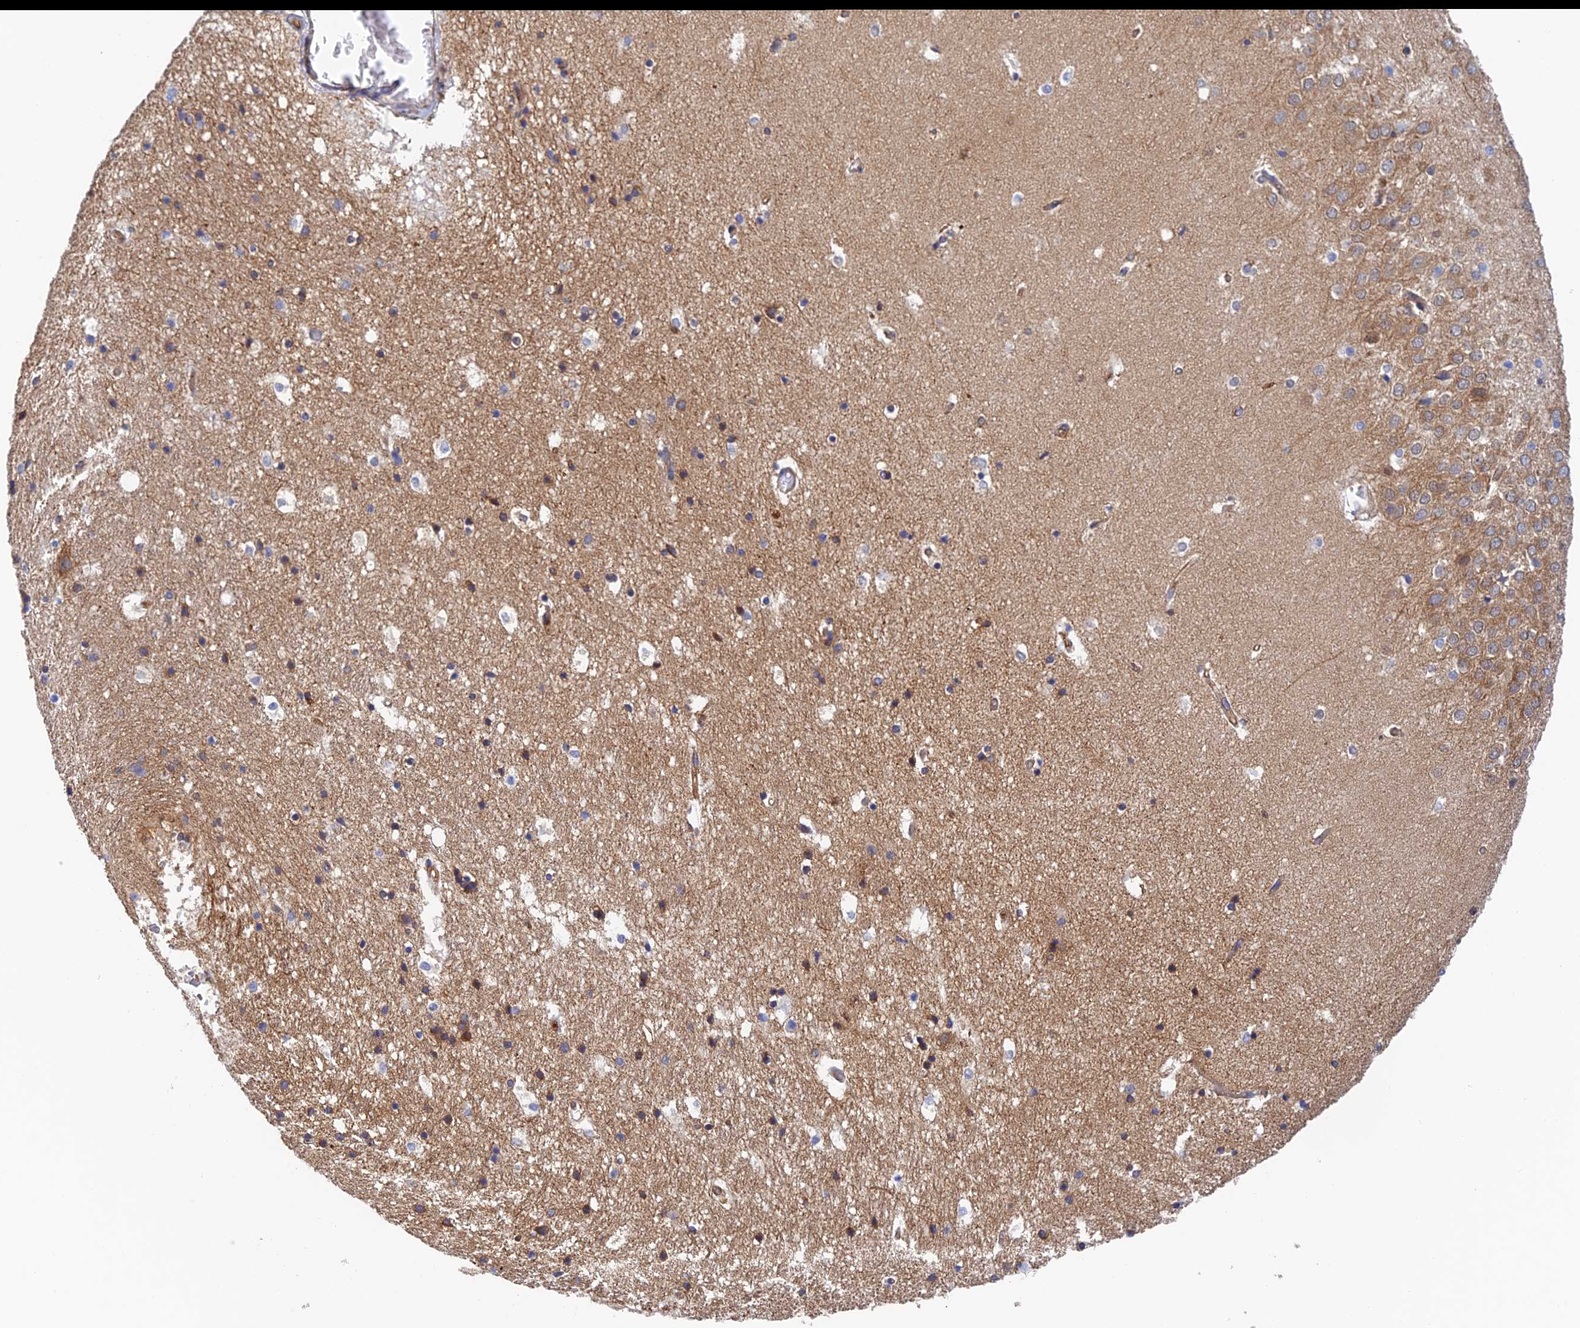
{"staining": {"intensity": "negative", "quantity": "none", "location": "none"}, "tissue": "hippocampus", "cell_type": "Glial cells", "image_type": "normal", "snomed": [{"axis": "morphology", "description": "Normal tissue, NOS"}, {"axis": "topography", "description": "Hippocampus"}], "caption": "Immunohistochemistry of benign human hippocampus displays no staining in glial cells. (Stains: DAB (3,3'-diaminobenzidine) immunohistochemistry (IHC) with hematoxylin counter stain, Microscopy: brightfield microscopy at high magnification).", "gene": "DCTN2", "patient": {"sex": "female", "age": 52}}